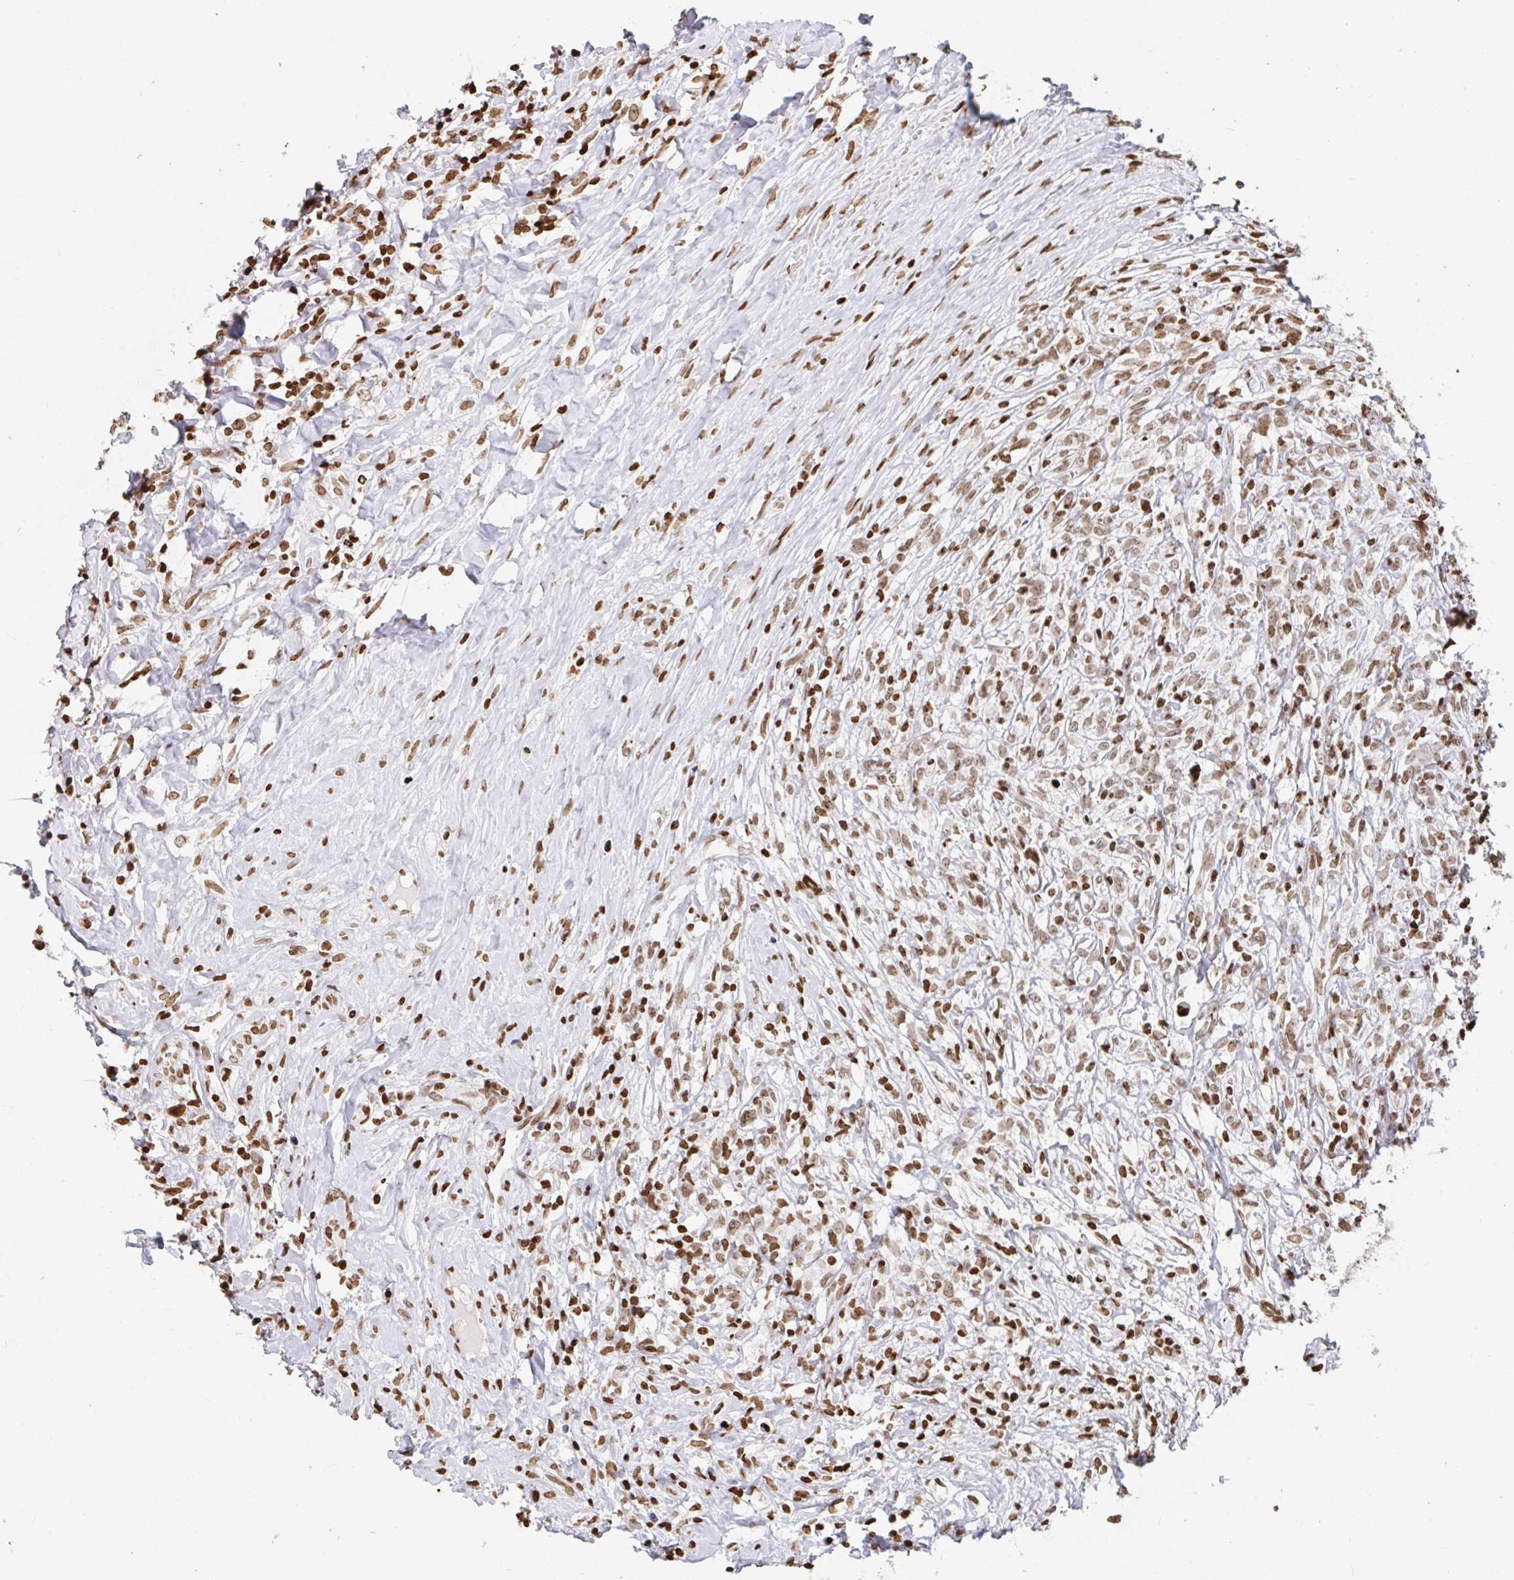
{"staining": {"intensity": "moderate", "quantity": ">75%", "location": "nuclear"}, "tissue": "lymphoma", "cell_type": "Tumor cells", "image_type": "cancer", "snomed": [{"axis": "morphology", "description": "Hodgkin's disease, NOS"}, {"axis": "topography", "description": "No Tissue"}], "caption": "Protein staining of lymphoma tissue shows moderate nuclear staining in about >75% of tumor cells.", "gene": "H2BC5", "patient": {"sex": "female", "age": 21}}